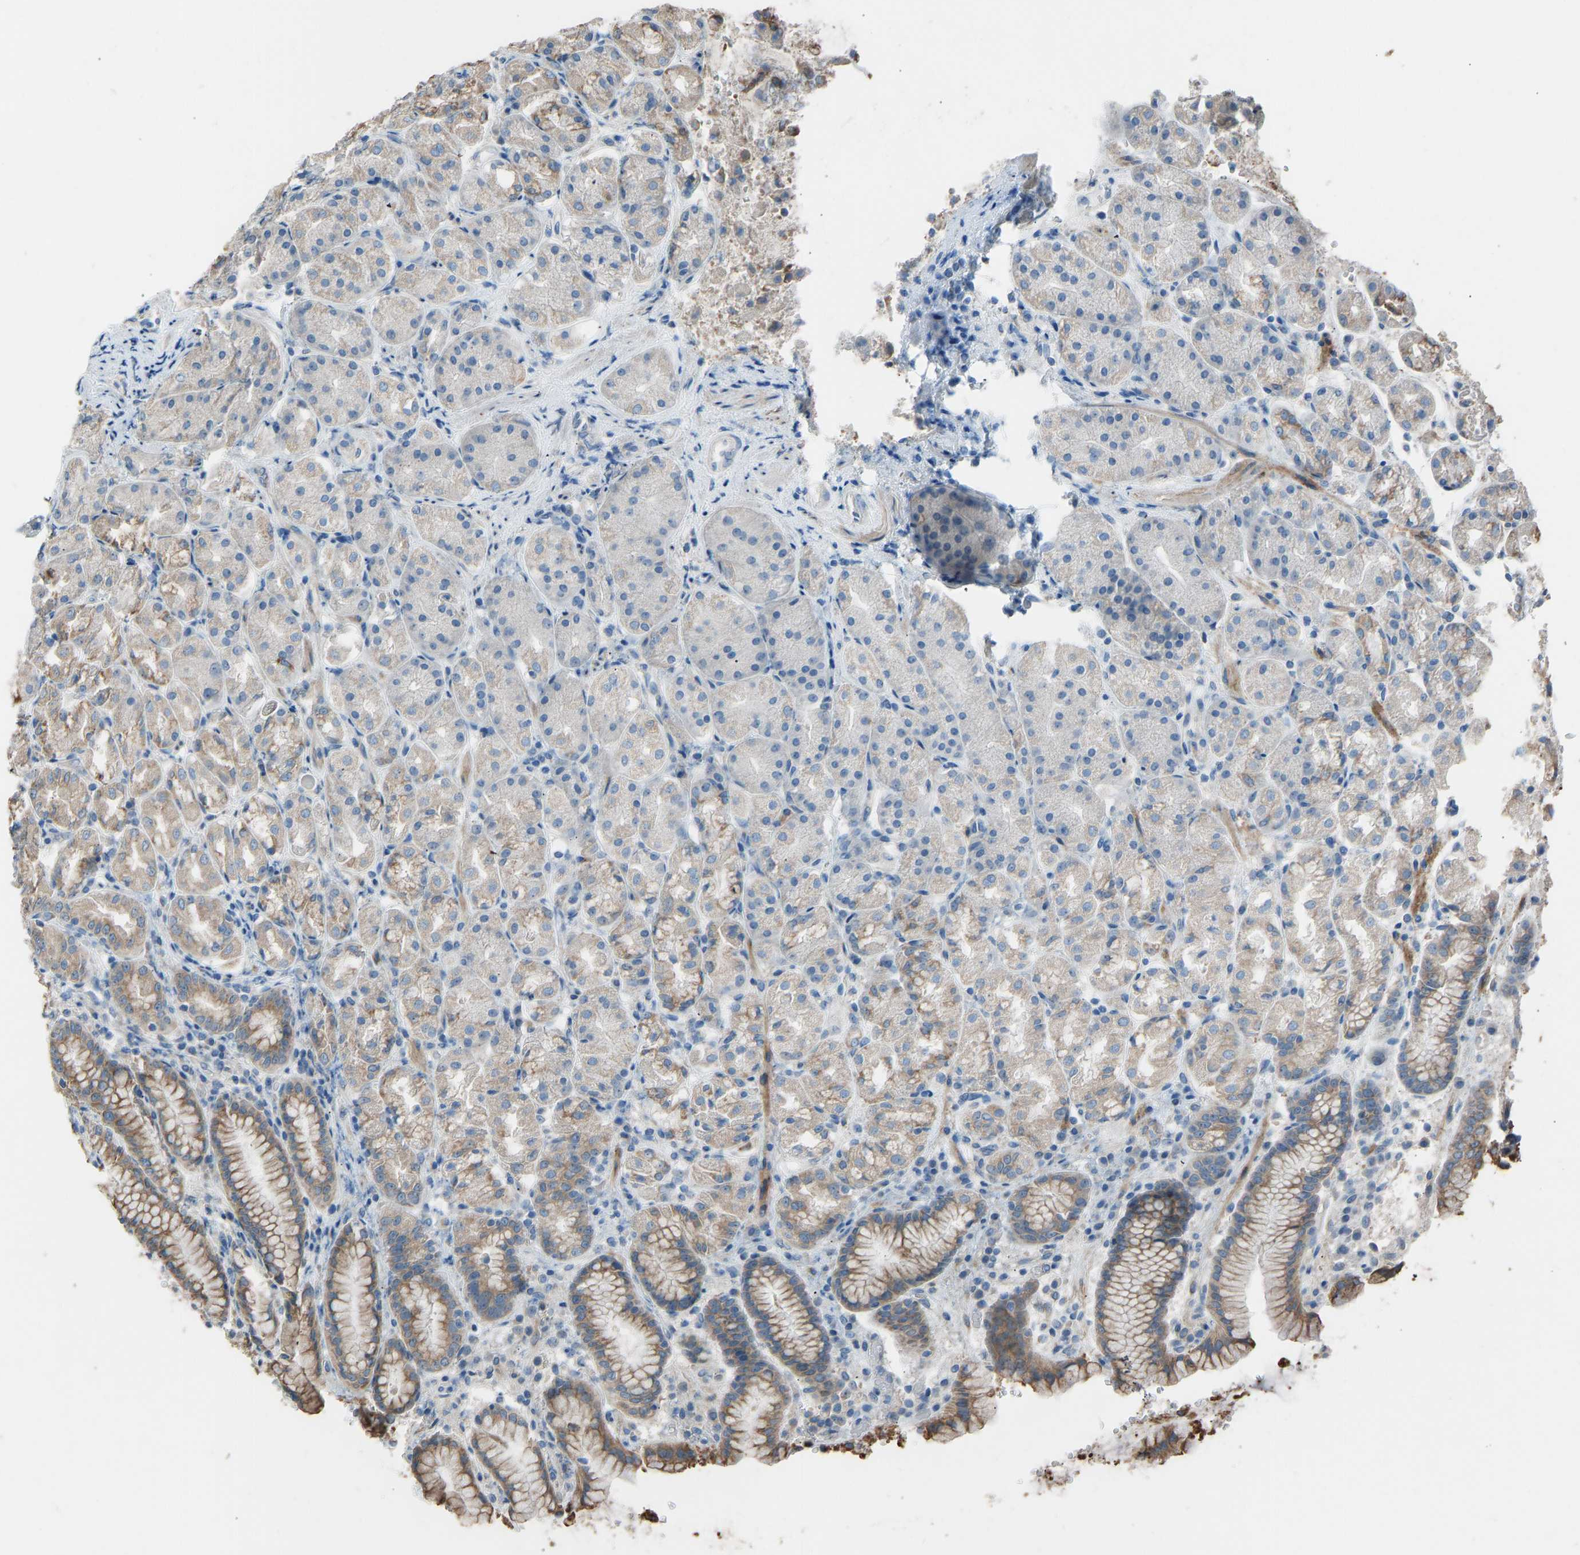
{"staining": {"intensity": "moderate", "quantity": "25%-75%", "location": "cytoplasmic/membranous"}, "tissue": "stomach", "cell_type": "Glandular cells", "image_type": "normal", "snomed": [{"axis": "morphology", "description": "Normal tissue, NOS"}, {"axis": "topography", "description": "Stomach"}, {"axis": "topography", "description": "Stomach, lower"}], "caption": "Unremarkable stomach displays moderate cytoplasmic/membranous positivity in about 25%-75% of glandular cells Immunohistochemistry stains the protein in brown and the nuclei are stained blue..", "gene": "TGFBR3", "patient": {"sex": "female", "age": 56}}